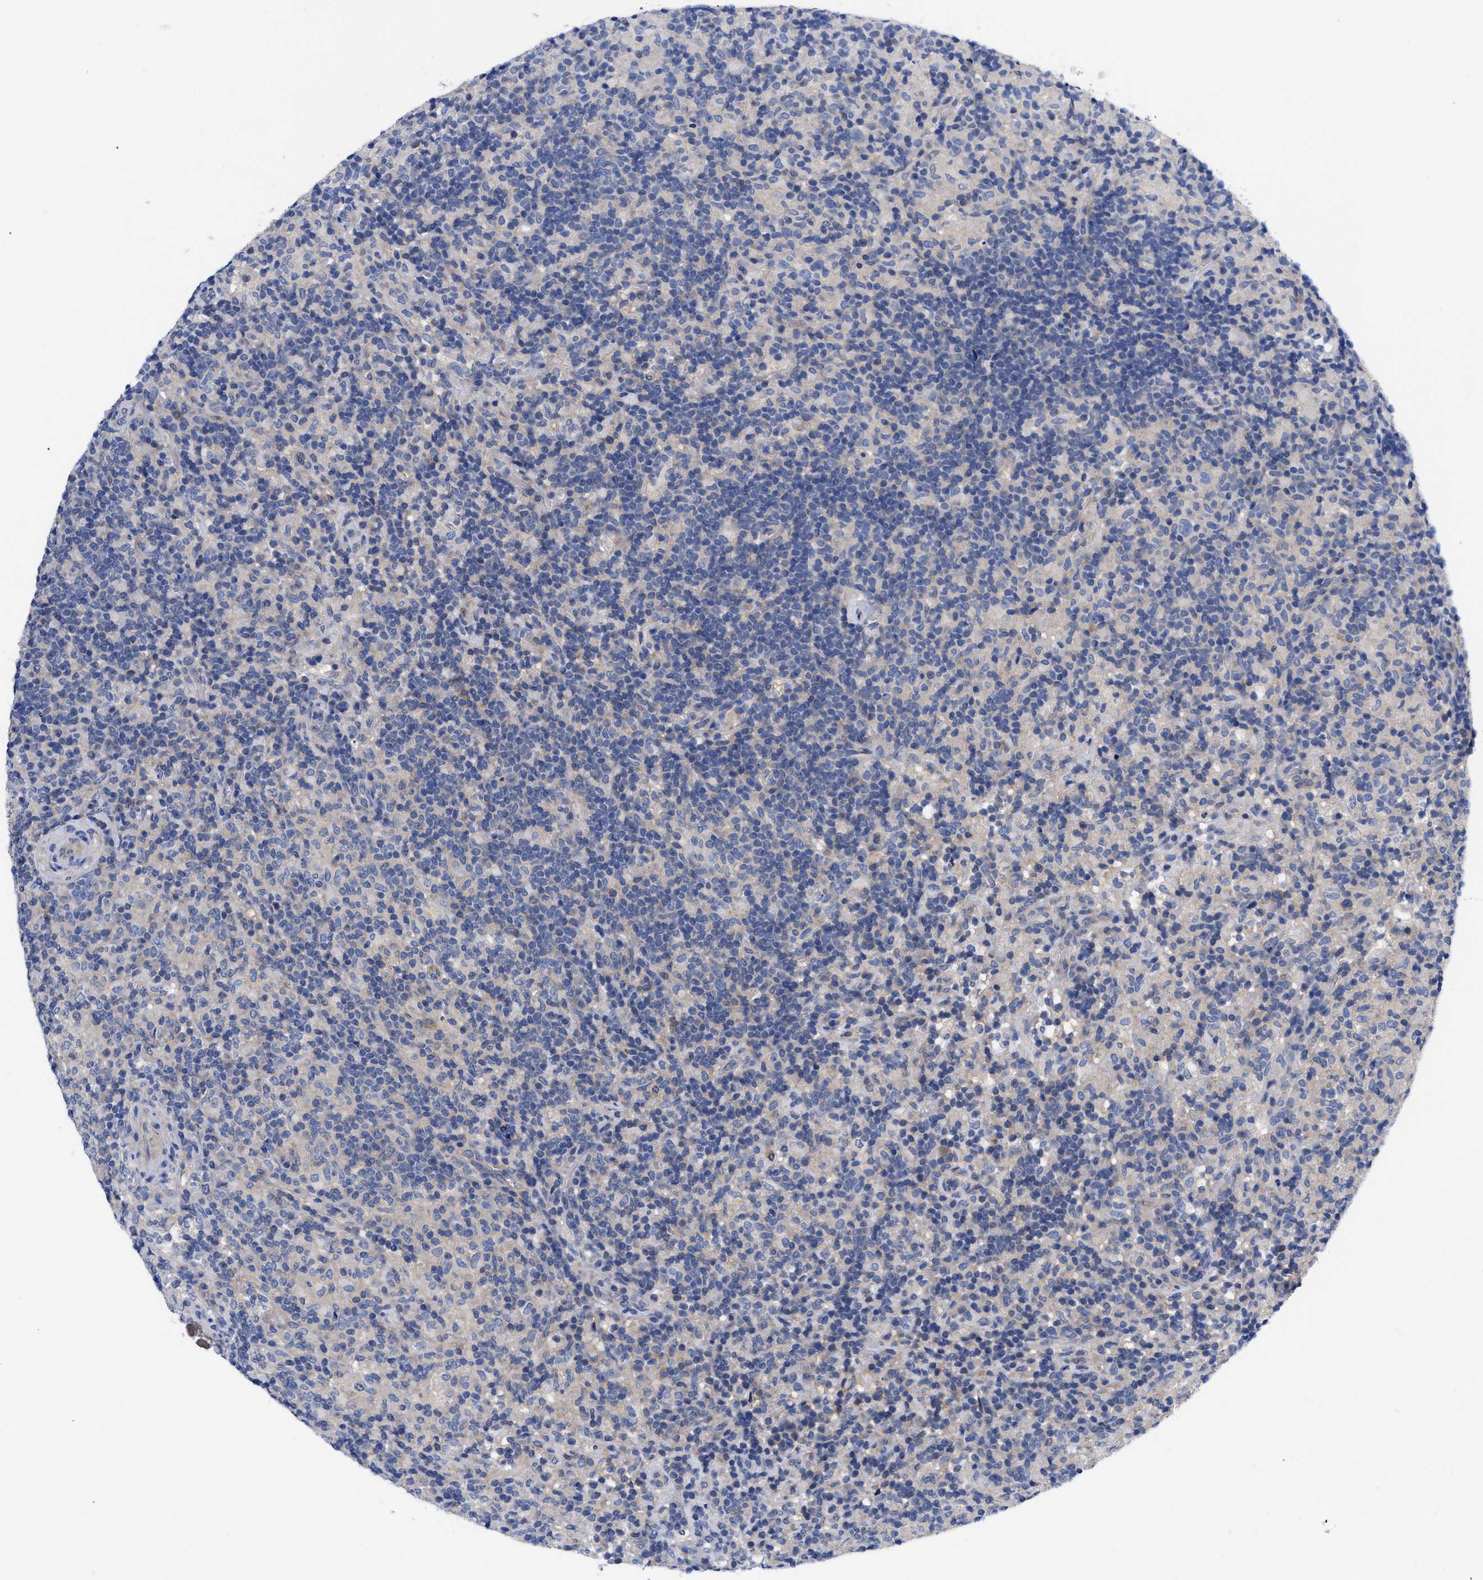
{"staining": {"intensity": "weak", "quantity": "<25%", "location": "cytoplasmic/membranous"}, "tissue": "lymphoma", "cell_type": "Tumor cells", "image_type": "cancer", "snomed": [{"axis": "morphology", "description": "Hodgkin's disease, NOS"}, {"axis": "topography", "description": "Lymph node"}], "caption": "Lymphoma stained for a protein using immunohistochemistry displays no expression tumor cells.", "gene": "RBKS", "patient": {"sex": "male", "age": 70}}